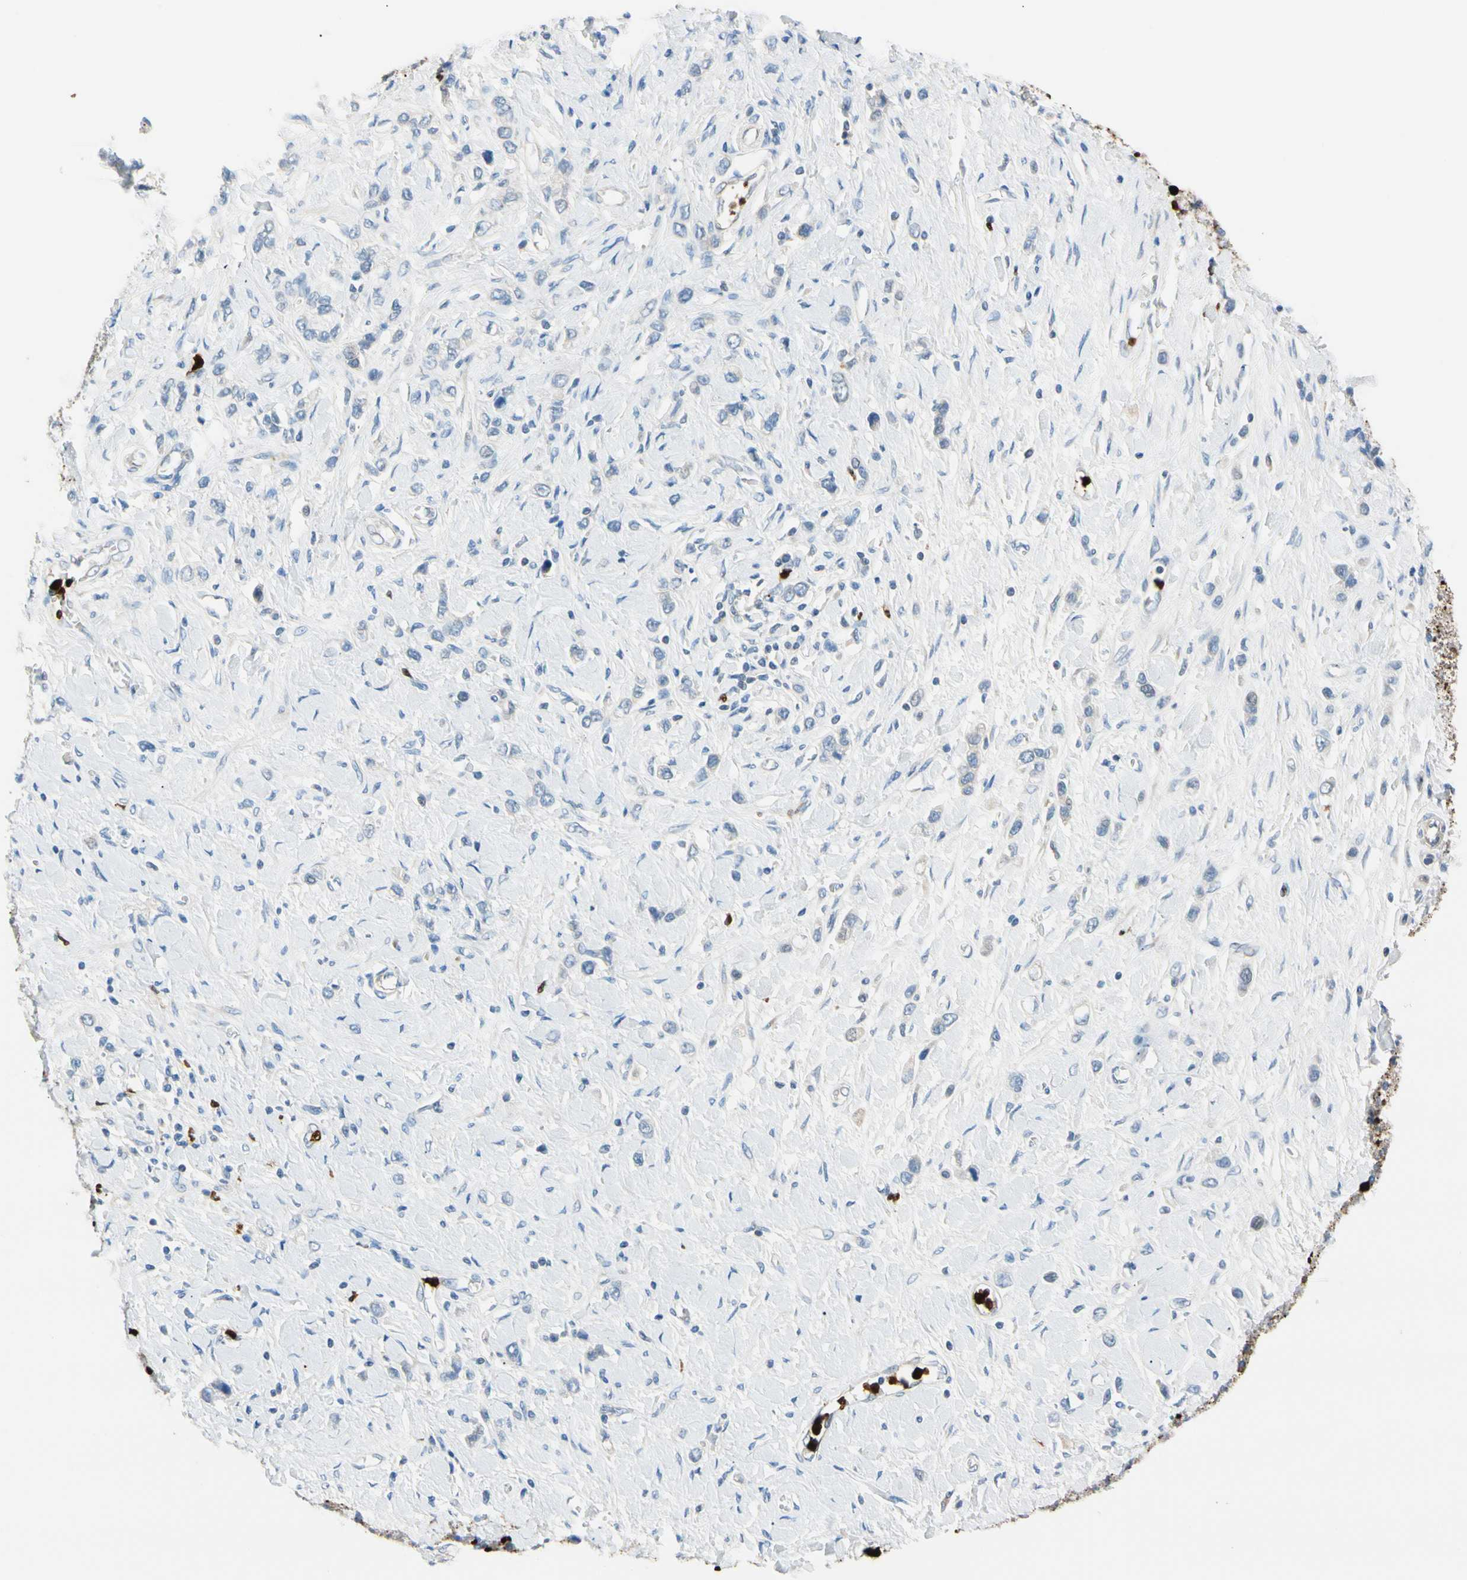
{"staining": {"intensity": "negative", "quantity": "none", "location": "none"}, "tissue": "stomach cancer", "cell_type": "Tumor cells", "image_type": "cancer", "snomed": [{"axis": "morphology", "description": "Normal tissue, NOS"}, {"axis": "morphology", "description": "Adenocarcinoma, NOS"}, {"axis": "topography", "description": "Stomach, upper"}, {"axis": "topography", "description": "Stomach"}], "caption": "Immunohistochemical staining of human adenocarcinoma (stomach) exhibits no significant expression in tumor cells. (Brightfield microscopy of DAB (3,3'-diaminobenzidine) IHC at high magnification).", "gene": "TRAF5", "patient": {"sex": "female", "age": 65}}